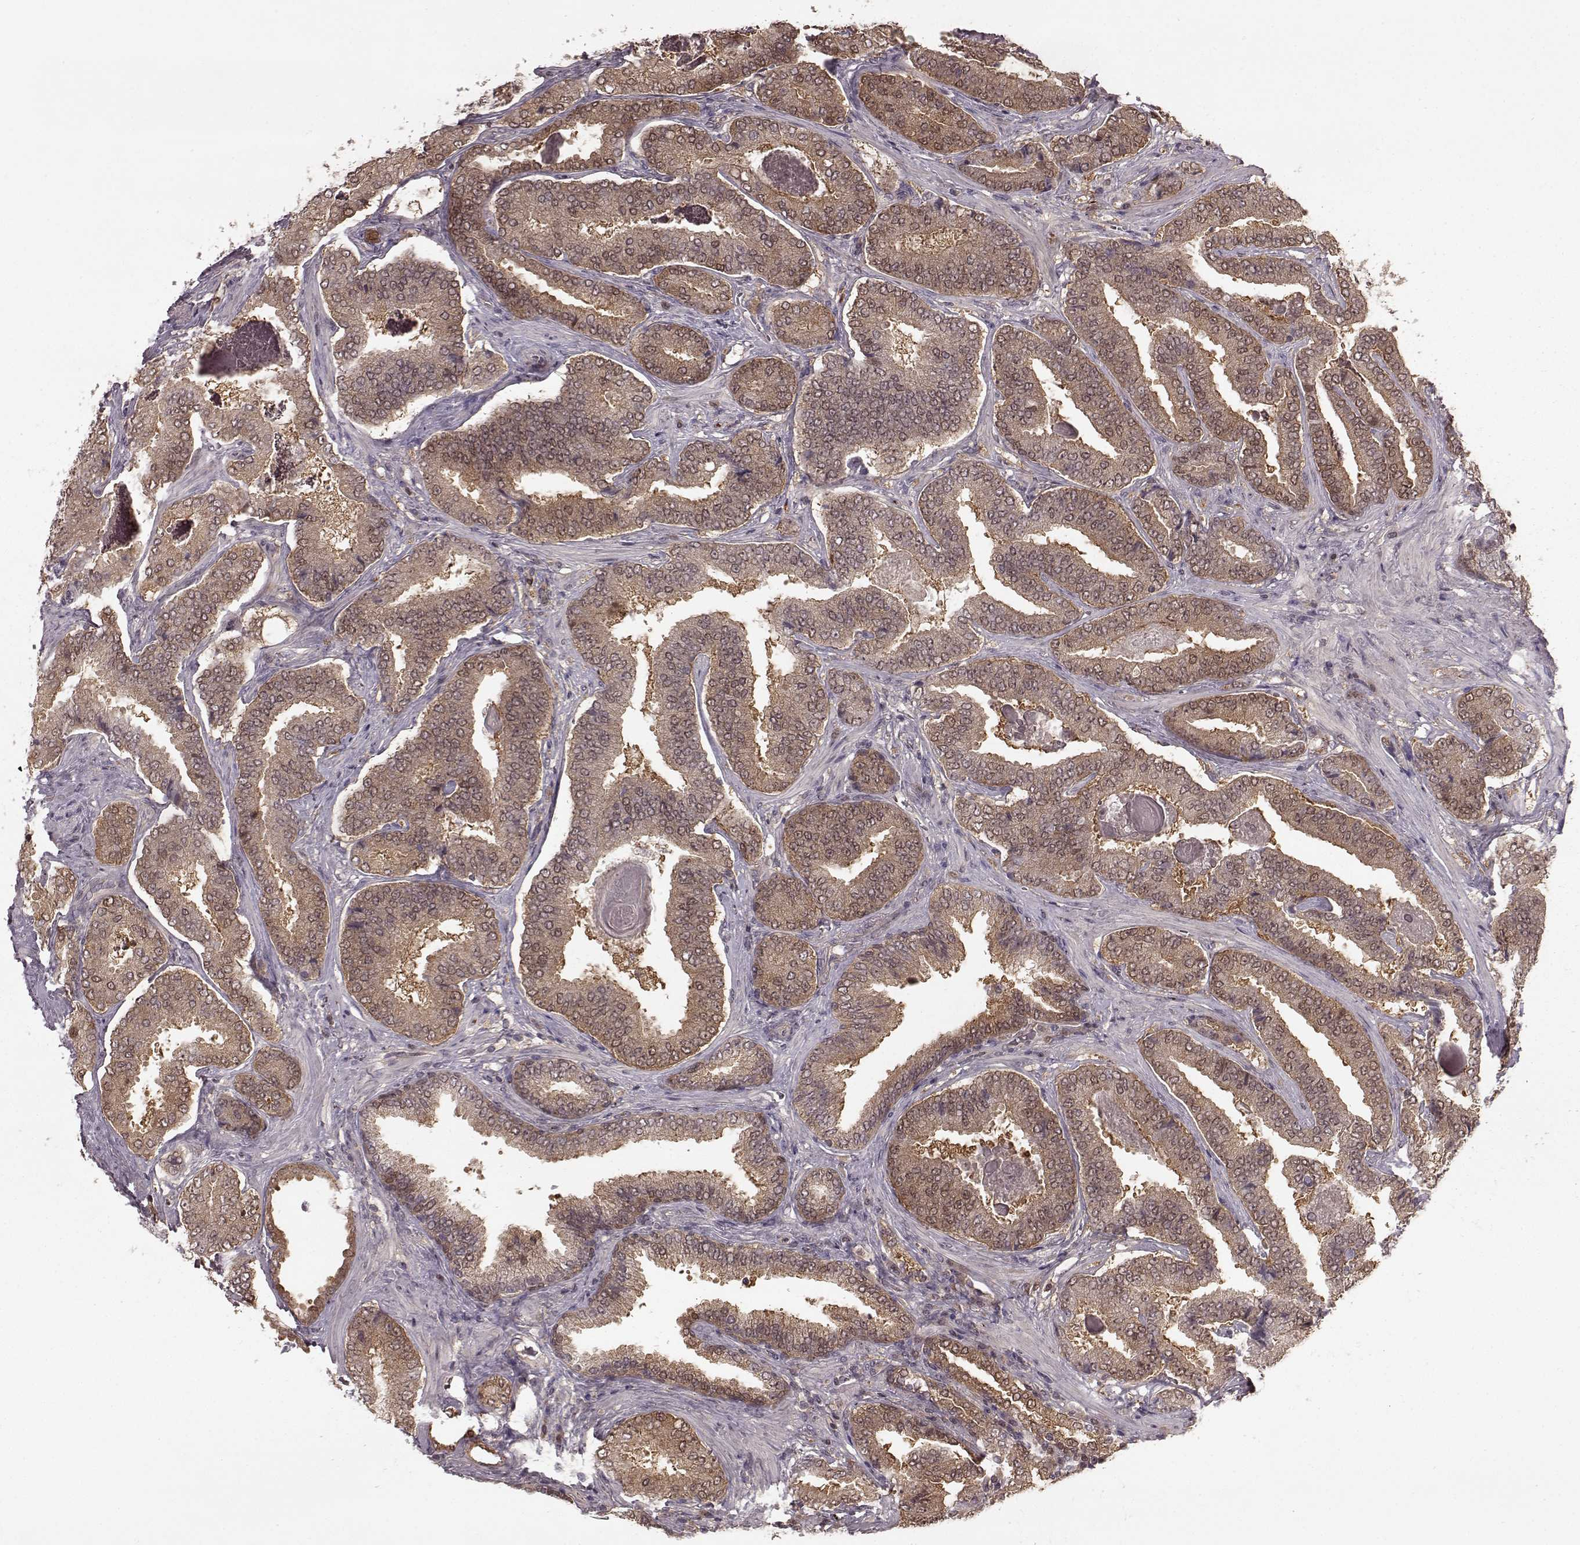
{"staining": {"intensity": "weak", "quantity": ">75%", "location": "cytoplasmic/membranous"}, "tissue": "prostate cancer", "cell_type": "Tumor cells", "image_type": "cancer", "snomed": [{"axis": "morphology", "description": "Adenocarcinoma, NOS"}, {"axis": "topography", "description": "Prostate"}], "caption": "A high-resolution image shows immunohistochemistry (IHC) staining of prostate cancer (adenocarcinoma), which shows weak cytoplasmic/membranous positivity in approximately >75% of tumor cells.", "gene": "GSS", "patient": {"sex": "male", "age": 64}}